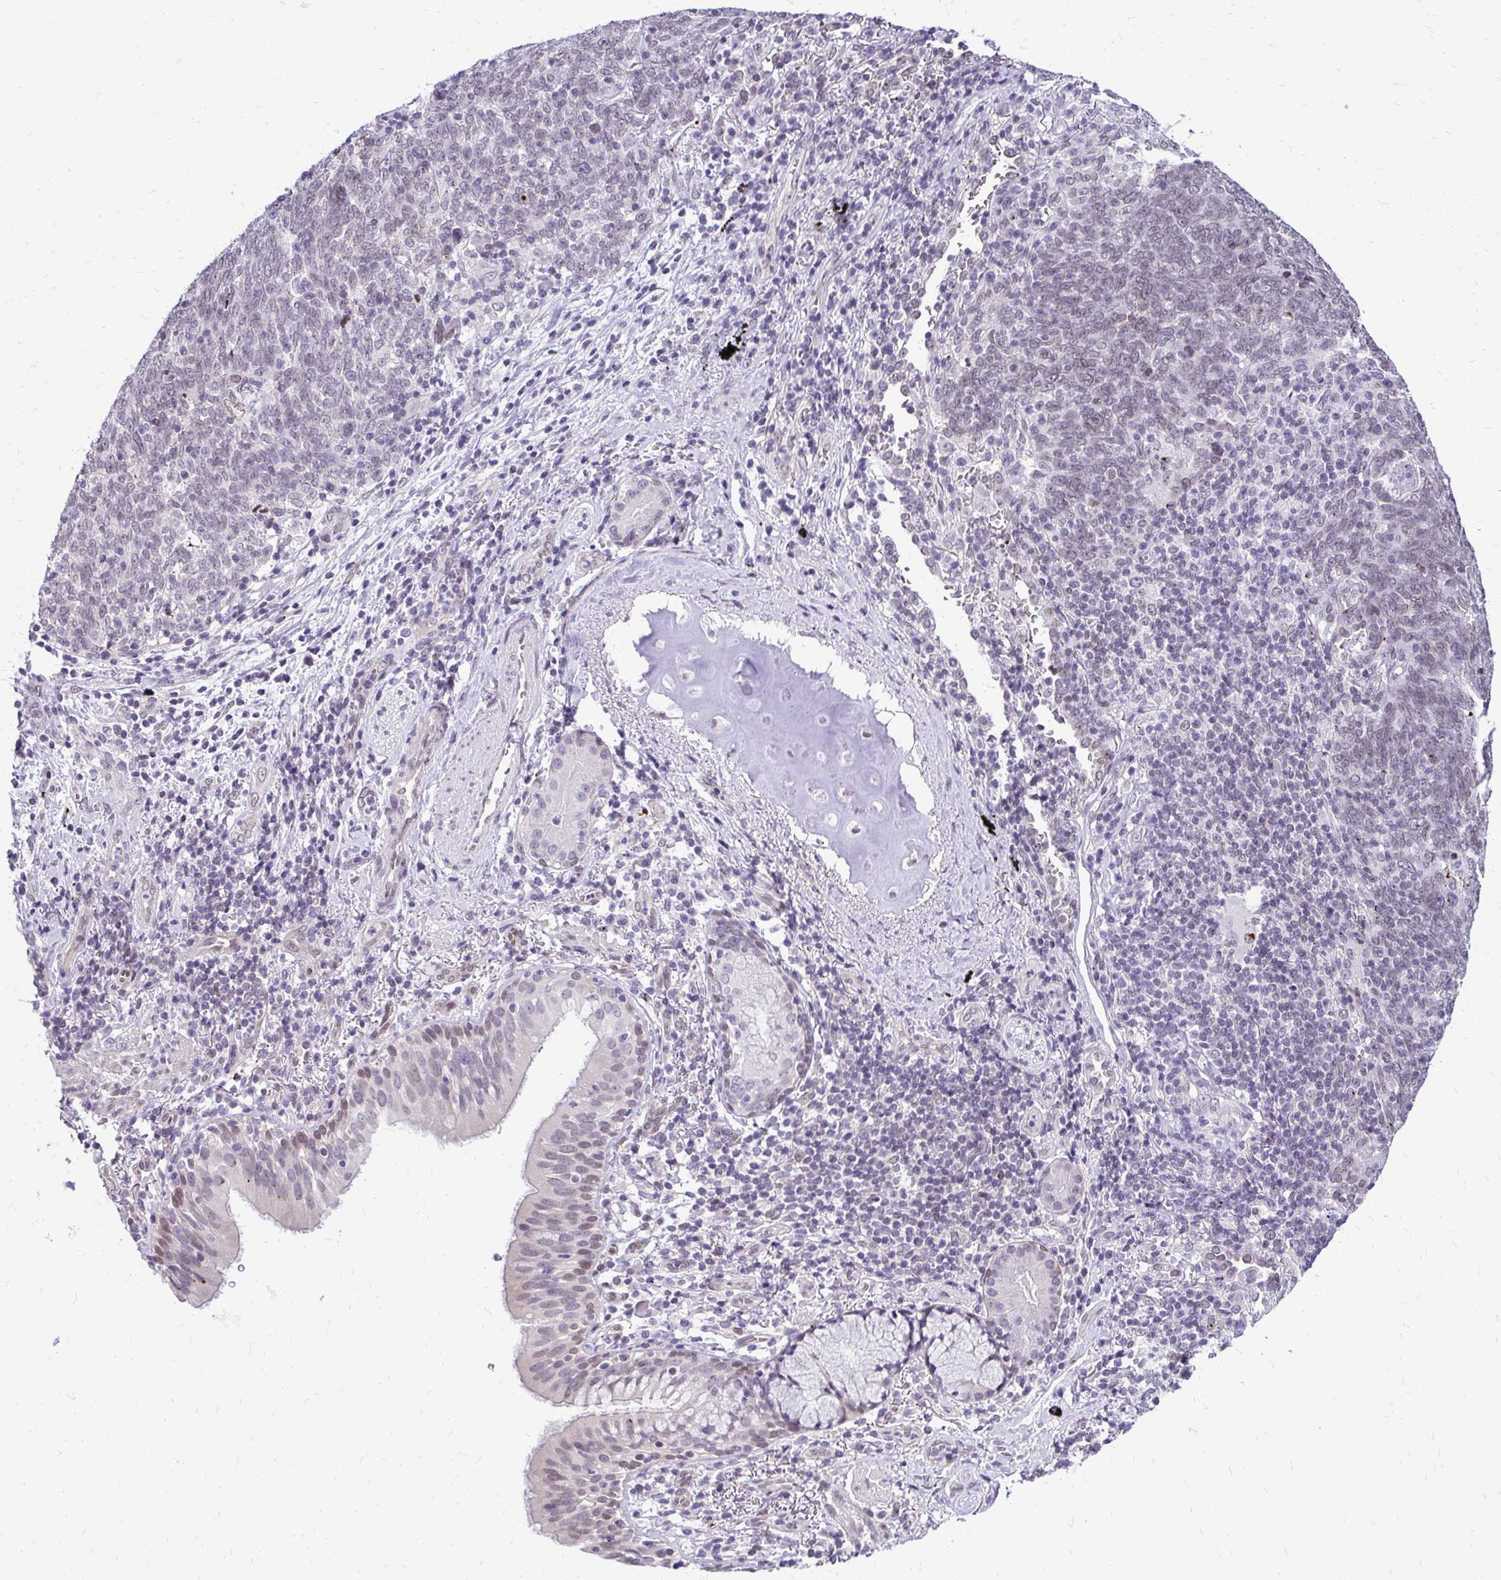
{"staining": {"intensity": "negative", "quantity": "none", "location": "none"}, "tissue": "lung cancer", "cell_type": "Tumor cells", "image_type": "cancer", "snomed": [{"axis": "morphology", "description": "Squamous cell carcinoma, NOS"}, {"axis": "topography", "description": "Lung"}], "caption": "An image of lung cancer stained for a protein shows no brown staining in tumor cells.", "gene": "BANF1", "patient": {"sex": "female", "age": 72}}